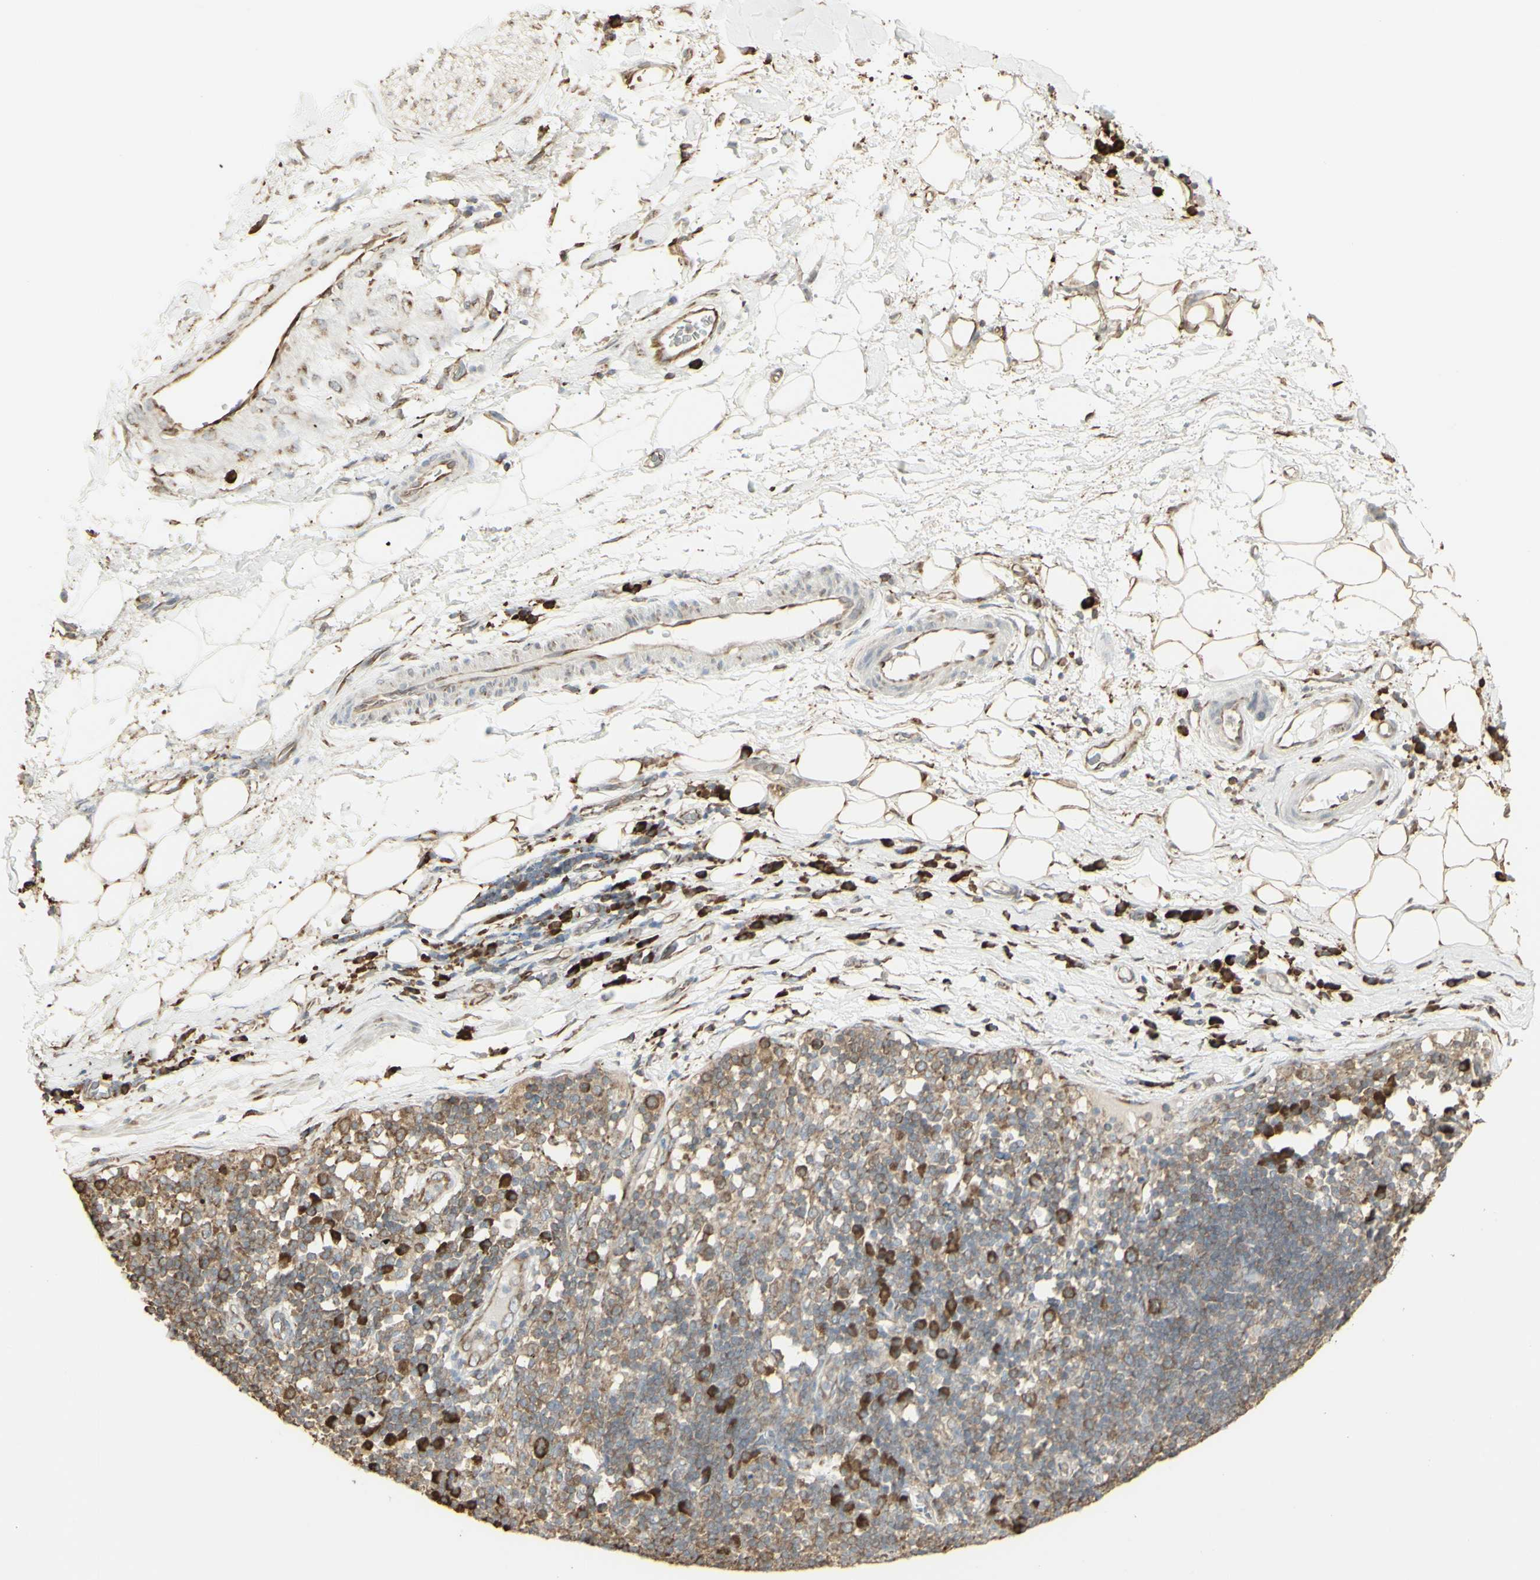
{"staining": {"intensity": "moderate", "quantity": "25%-75%", "location": "cytoplasmic/membranous"}, "tissue": "adipose tissue", "cell_type": "Adipocytes", "image_type": "normal", "snomed": [{"axis": "morphology", "description": "Normal tissue, NOS"}, {"axis": "morphology", "description": "Adenocarcinoma, NOS"}, {"axis": "topography", "description": "Esophagus"}], "caption": "Immunohistochemistry (IHC) (DAB) staining of unremarkable human adipose tissue shows moderate cytoplasmic/membranous protein positivity in about 25%-75% of adipocytes.", "gene": "EEF1B2", "patient": {"sex": "male", "age": 62}}